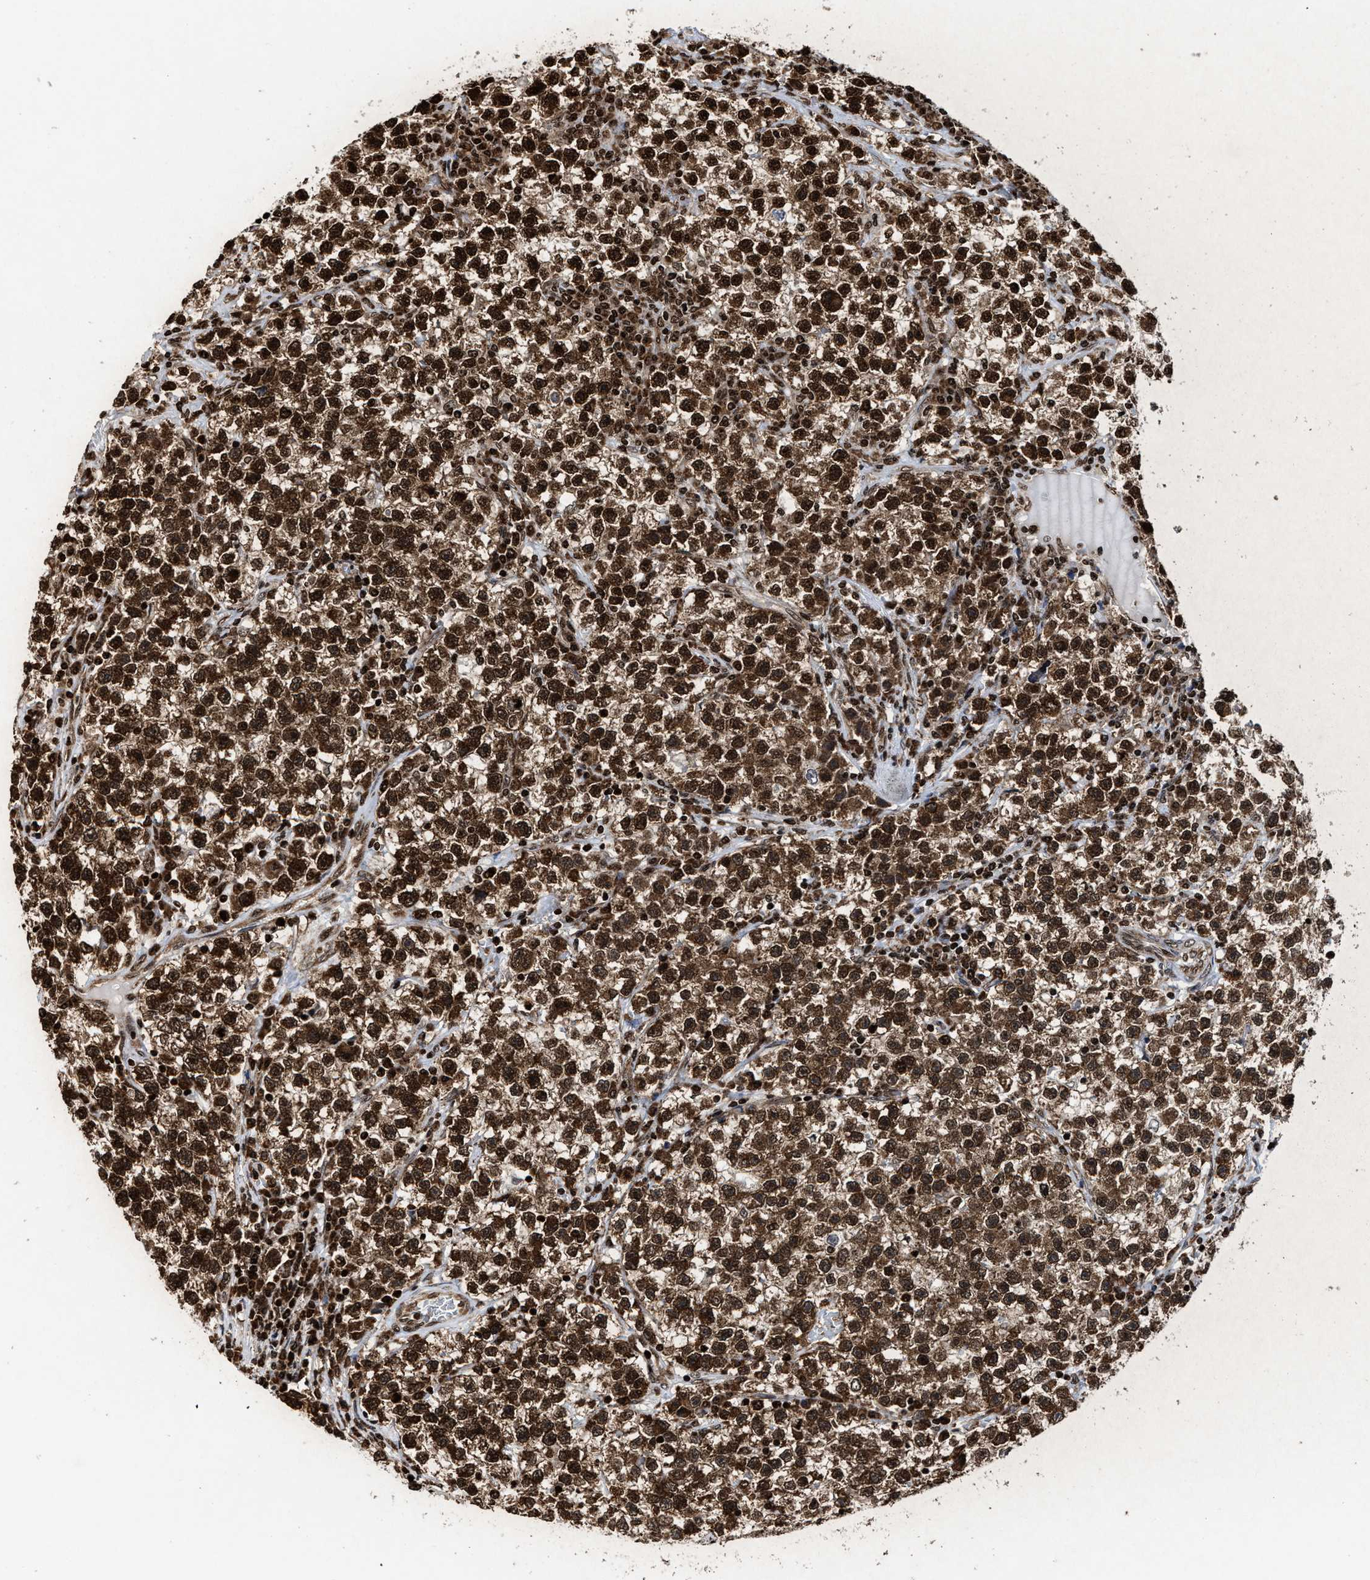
{"staining": {"intensity": "strong", "quantity": ">75%", "location": "cytoplasmic/membranous,nuclear"}, "tissue": "testis cancer", "cell_type": "Tumor cells", "image_type": "cancer", "snomed": [{"axis": "morphology", "description": "Seminoma, NOS"}, {"axis": "topography", "description": "Testis"}], "caption": "Protein staining of seminoma (testis) tissue demonstrates strong cytoplasmic/membranous and nuclear staining in about >75% of tumor cells.", "gene": "ALYREF", "patient": {"sex": "male", "age": 22}}